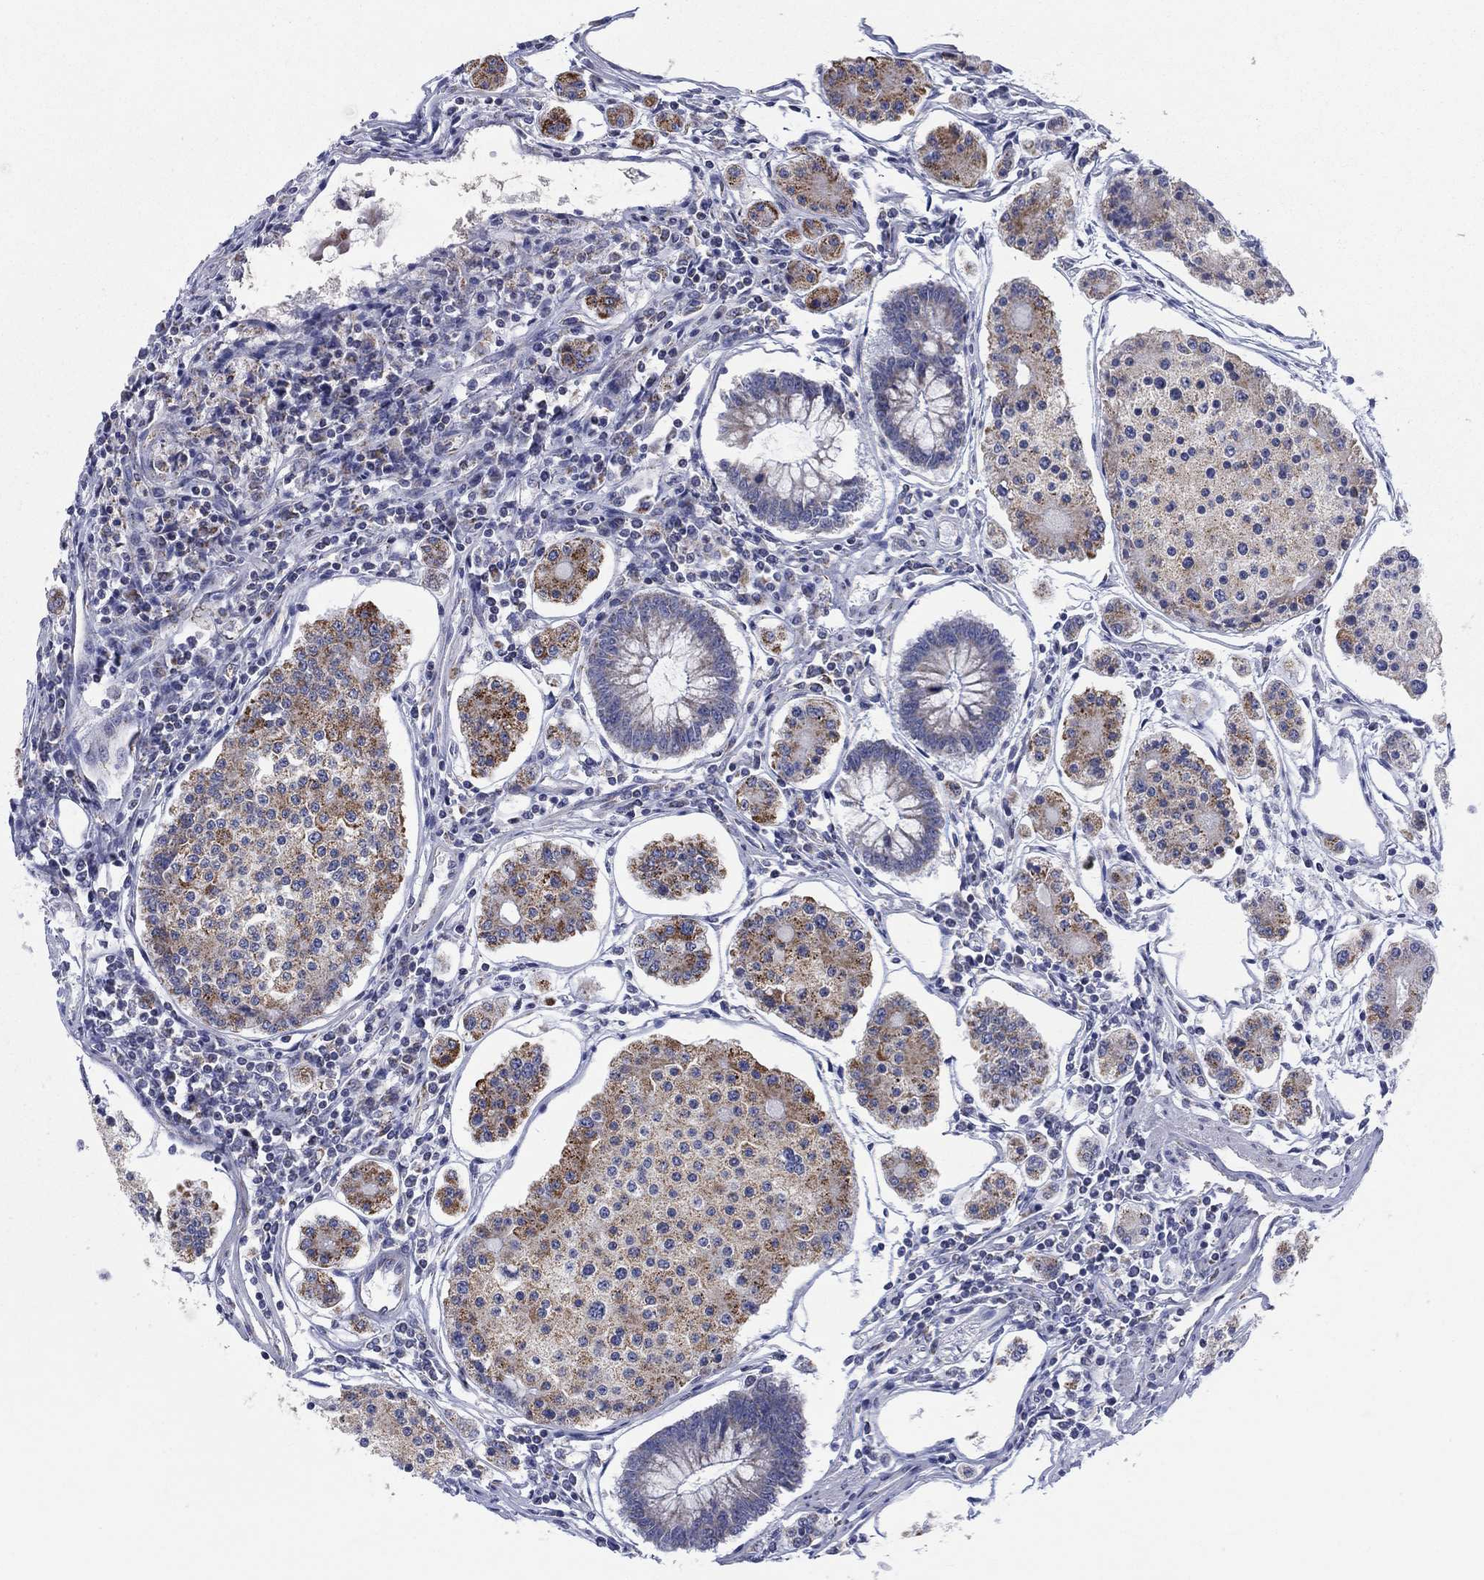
{"staining": {"intensity": "strong", "quantity": "<25%", "location": "cytoplasmic/membranous"}, "tissue": "carcinoid", "cell_type": "Tumor cells", "image_type": "cancer", "snomed": [{"axis": "morphology", "description": "Carcinoid, malignant, NOS"}, {"axis": "topography", "description": "Small intestine"}], "caption": "Malignant carcinoid stained for a protein (brown) reveals strong cytoplasmic/membranous positive positivity in approximately <25% of tumor cells.", "gene": "KISS1R", "patient": {"sex": "female", "age": 65}}